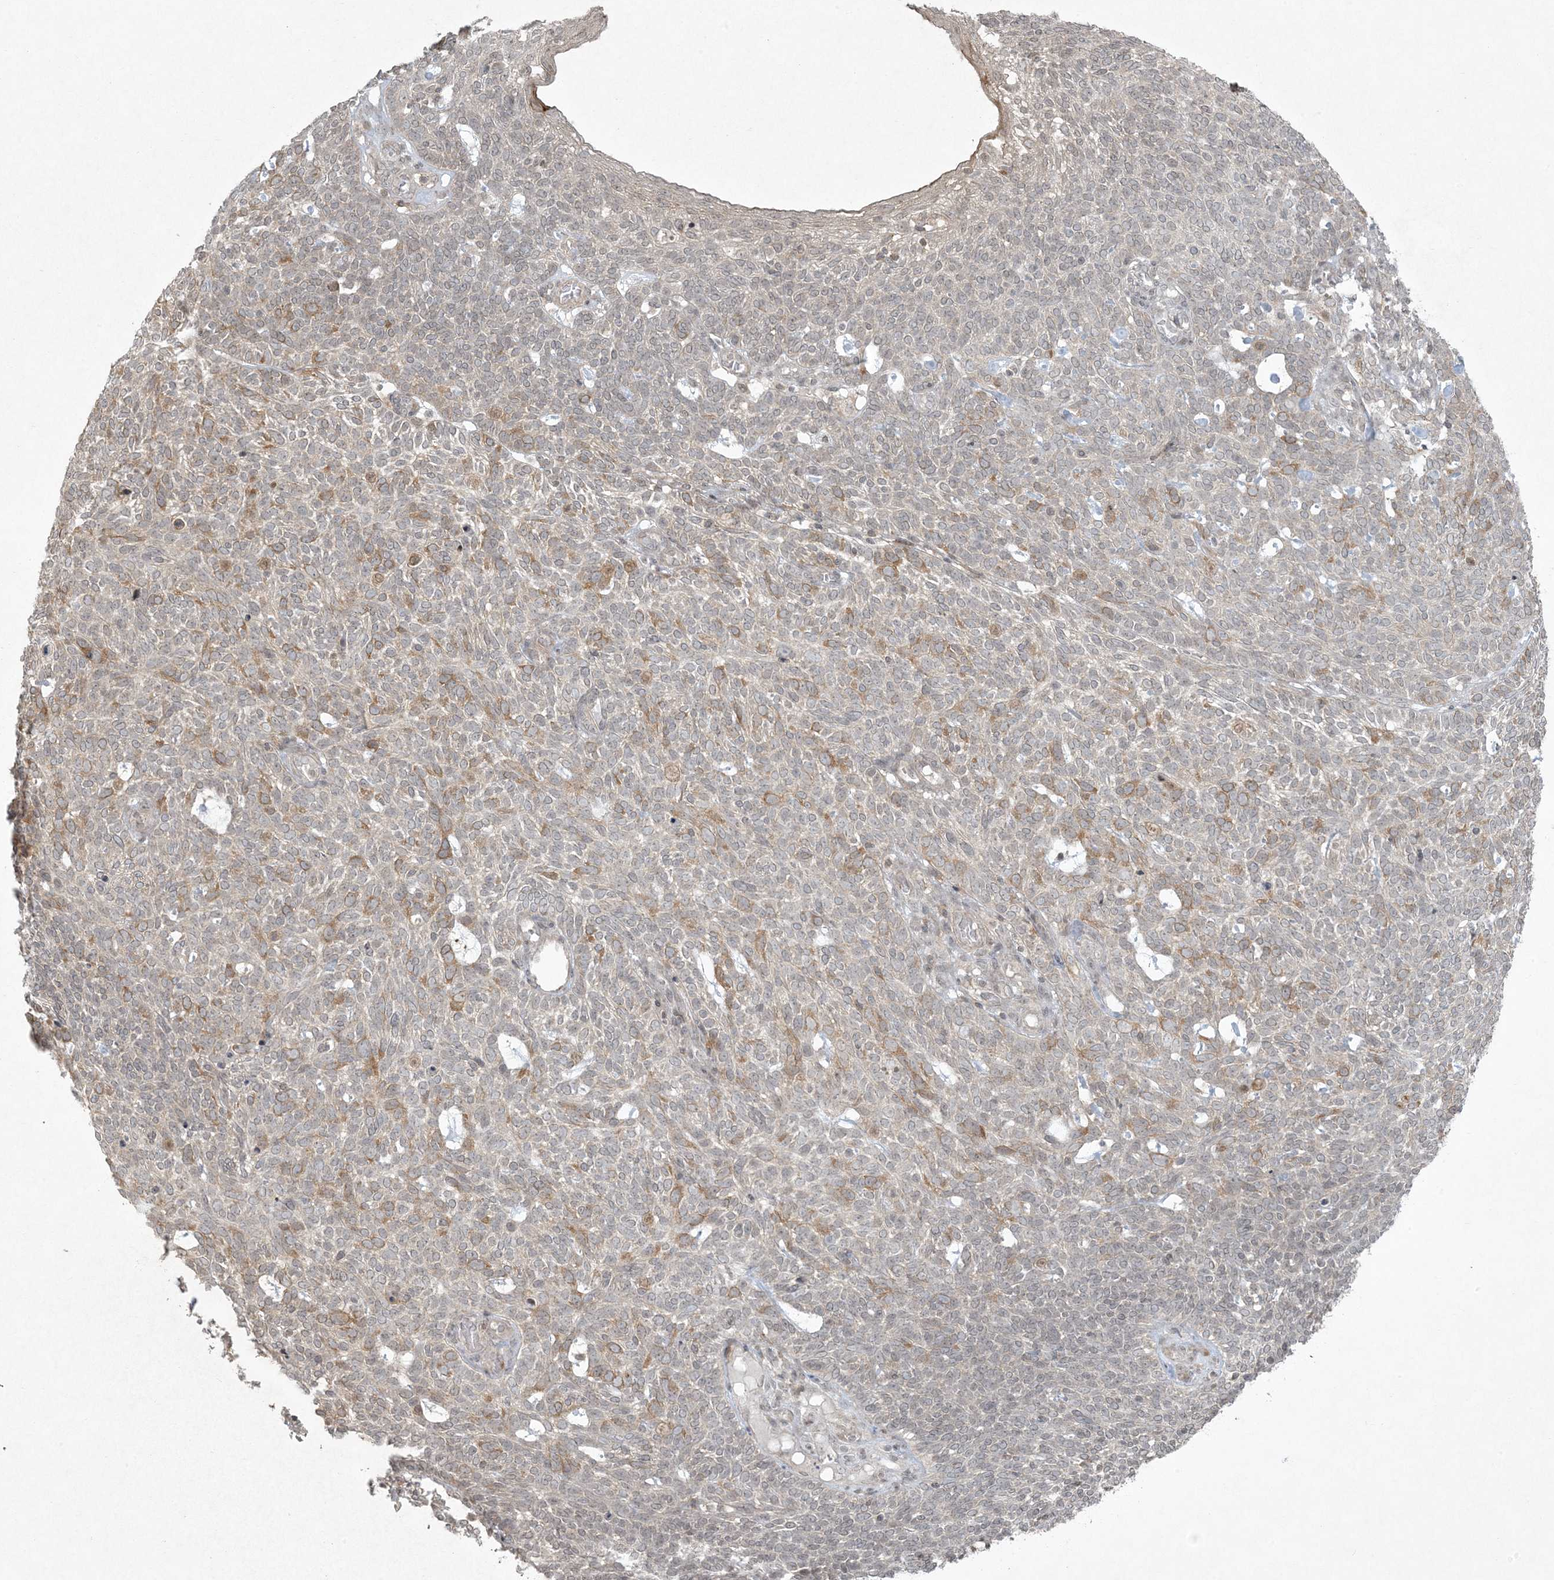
{"staining": {"intensity": "moderate", "quantity": "<25%", "location": "cytoplasmic/membranous"}, "tissue": "skin cancer", "cell_type": "Tumor cells", "image_type": "cancer", "snomed": [{"axis": "morphology", "description": "Squamous cell carcinoma, NOS"}, {"axis": "topography", "description": "Skin"}], "caption": "The histopathology image demonstrates staining of skin cancer, revealing moderate cytoplasmic/membranous protein staining (brown color) within tumor cells. (brown staining indicates protein expression, while blue staining denotes nuclei).", "gene": "ZNF263", "patient": {"sex": "female", "age": 90}}